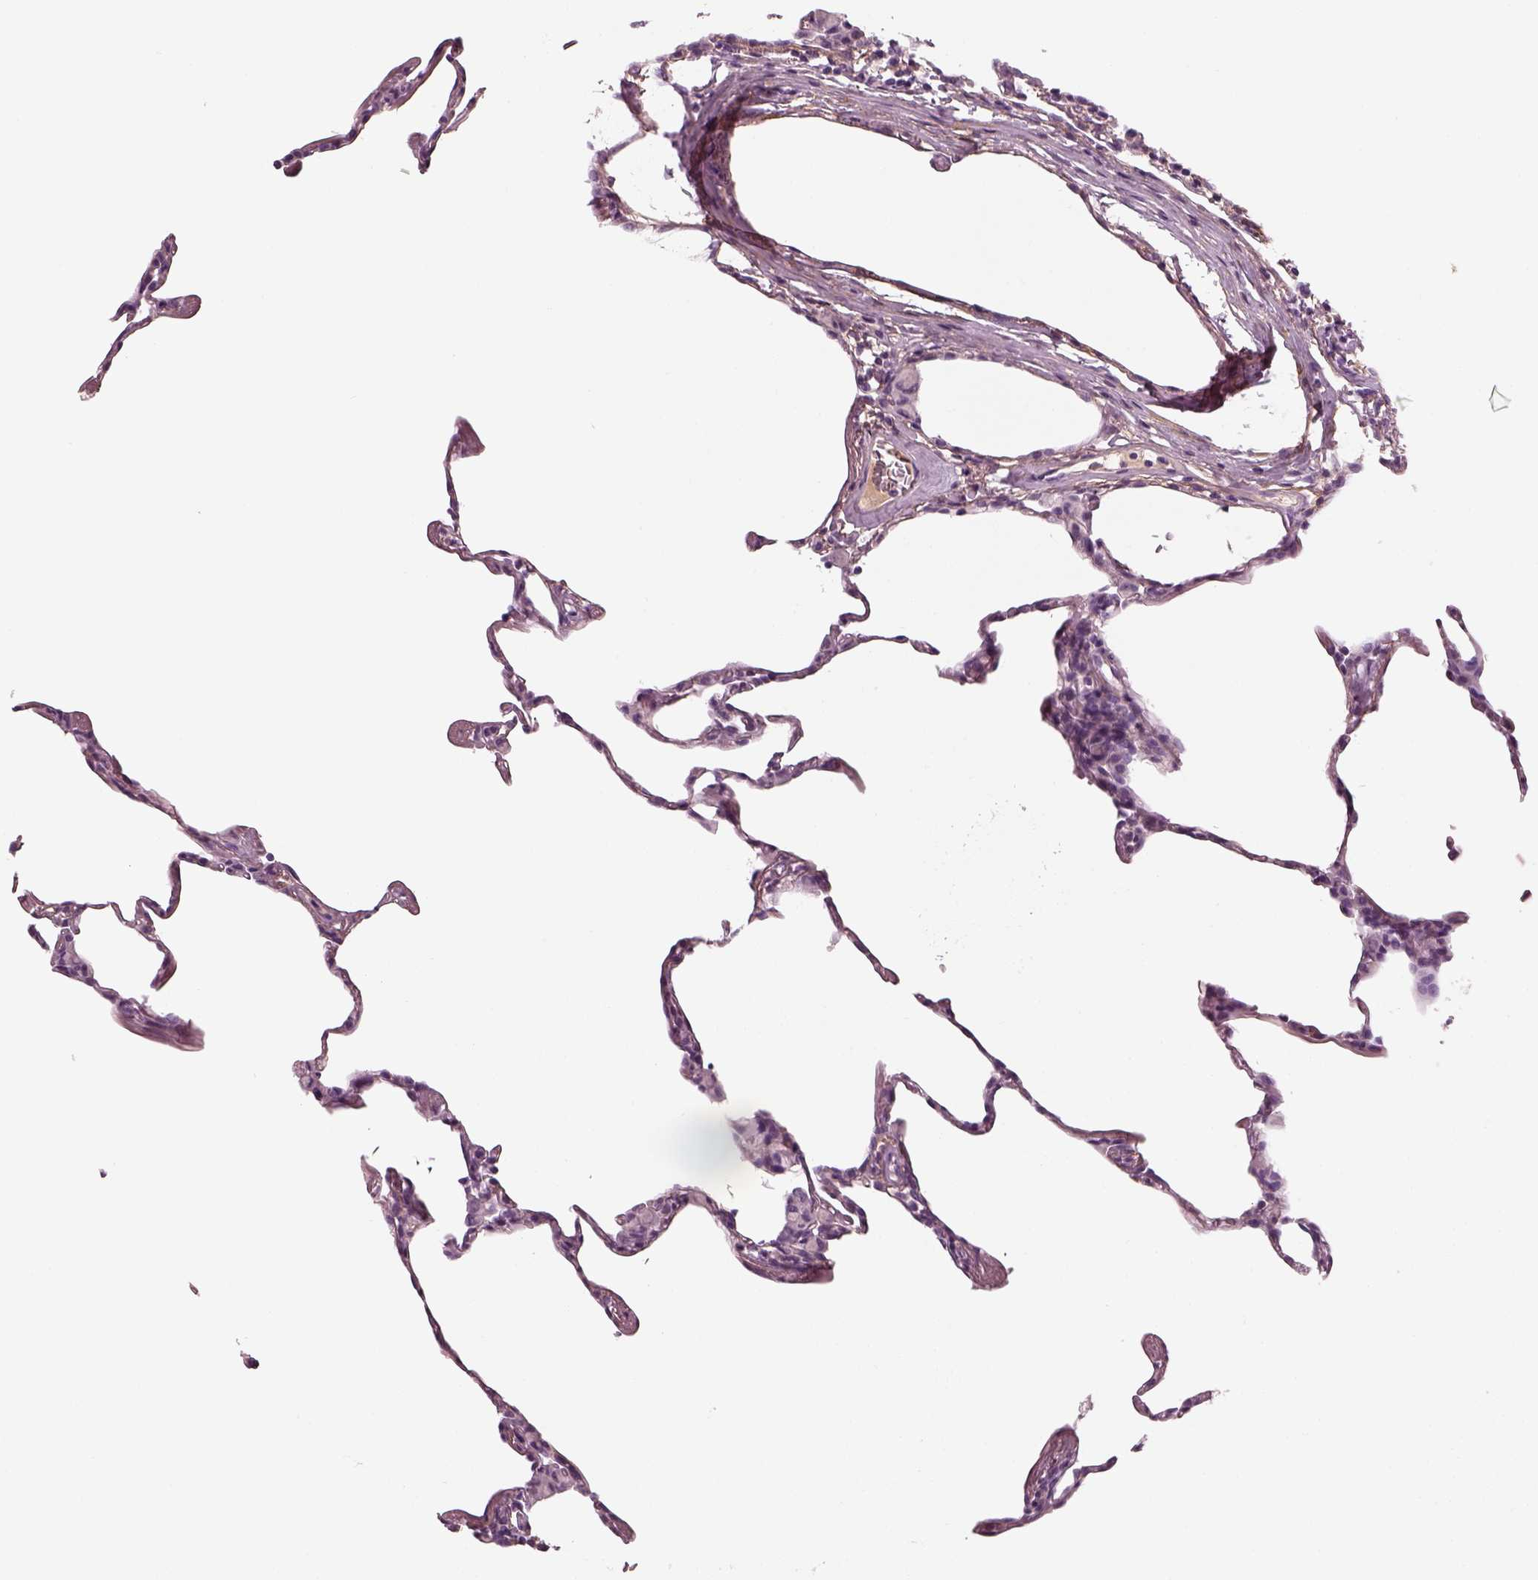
{"staining": {"intensity": "negative", "quantity": "none", "location": "none"}, "tissue": "lung", "cell_type": "Alveolar cells", "image_type": "normal", "snomed": [{"axis": "morphology", "description": "Normal tissue, NOS"}, {"axis": "topography", "description": "Lung"}], "caption": "Human lung stained for a protein using immunohistochemistry shows no staining in alveolar cells.", "gene": "TRIM69", "patient": {"sex": "female", "age": 57}}